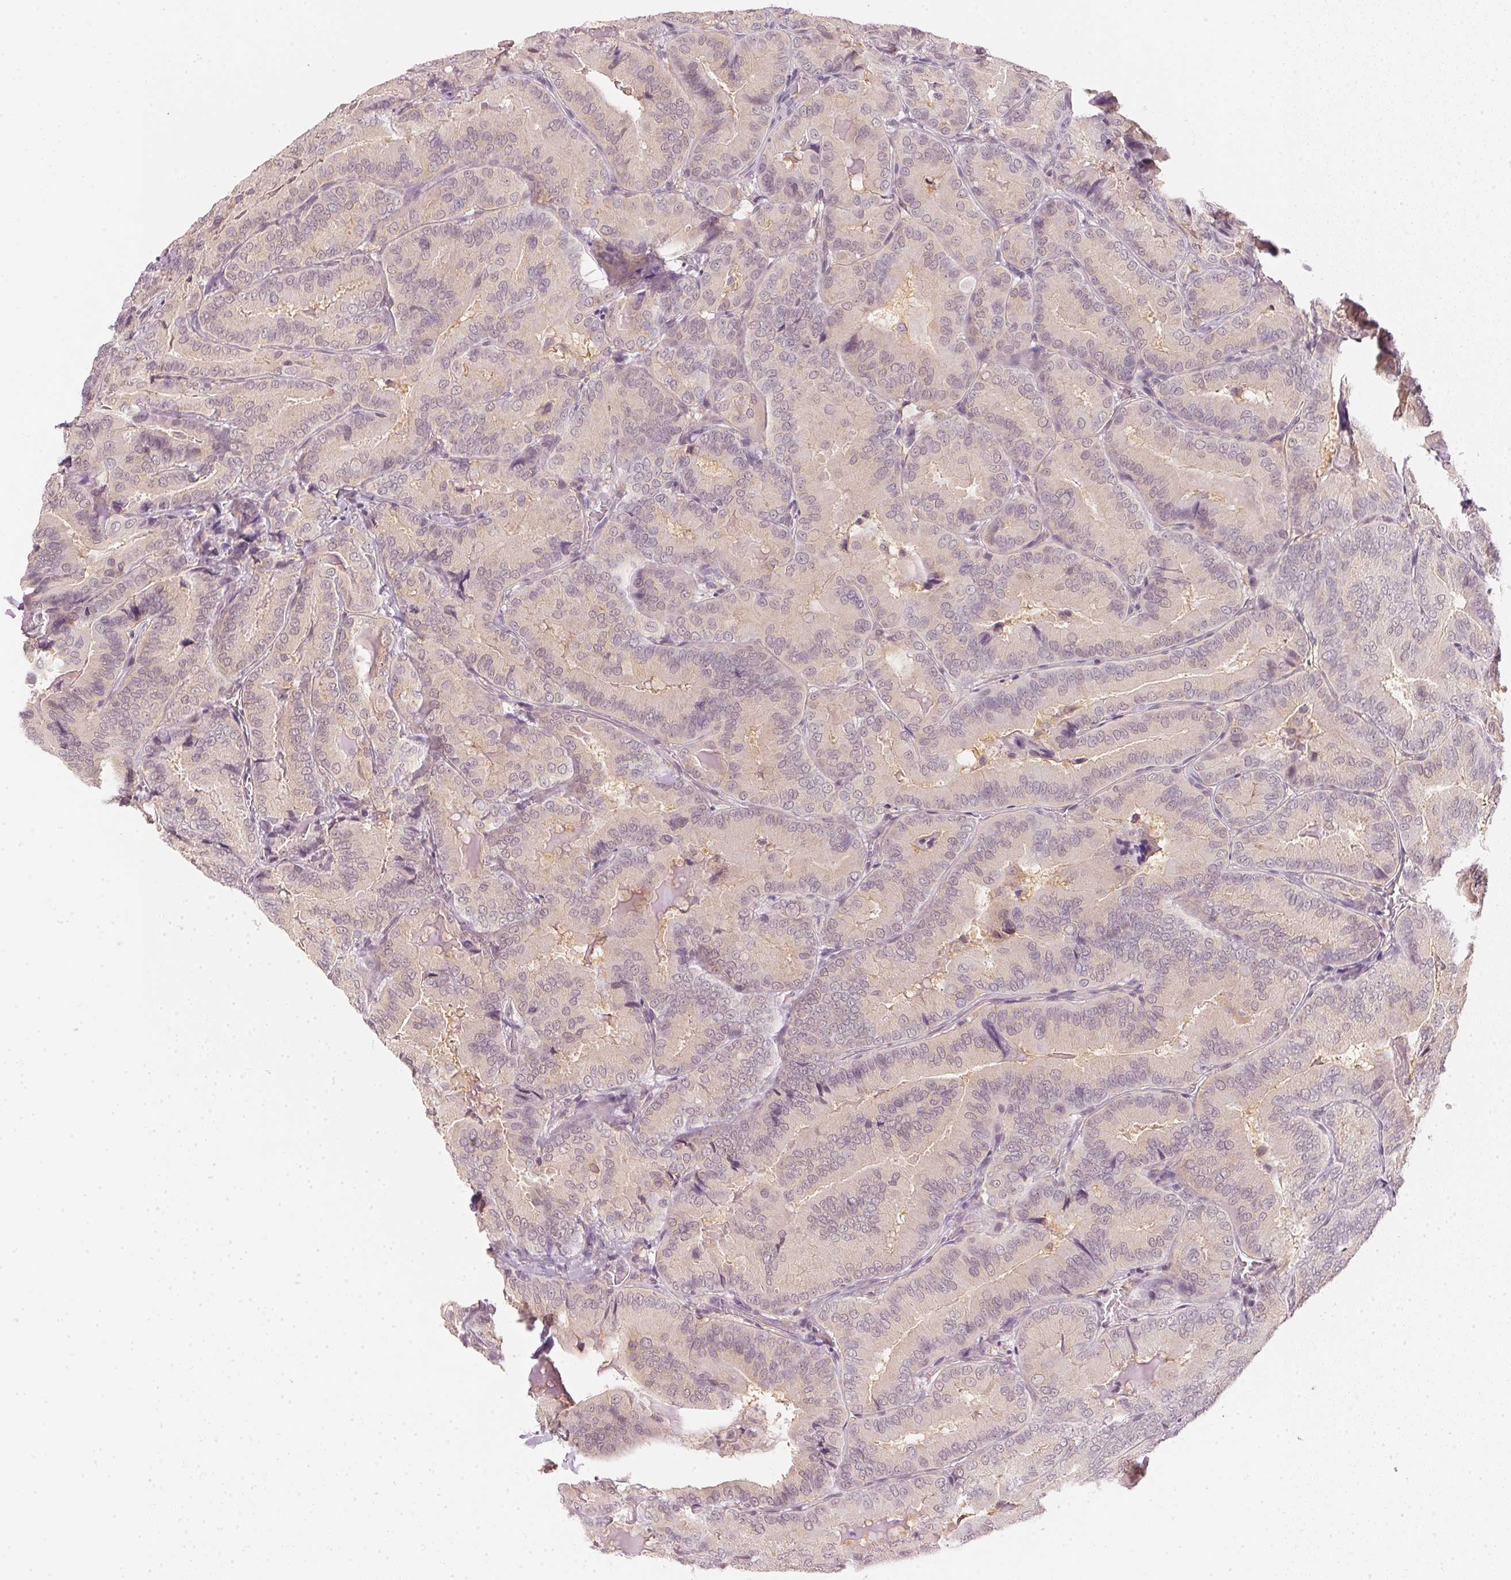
{"staining": {"intensity": "negative", "quantity": "none", "location": "none"}, "tissue": "thyroid cancer", "cell_type": "Tumor cells", "image_type": "cancer", "snomed": [{"axis": "morphology", "description": "Papillary adenocarcinoma, NOS"}, {"axis": "topography", "description": "Thyroid gland"}], "caption": "IHC photomicrograph of human papillary adenocarcinoma (thyroid) stained for a protein (brown), which exhibits no staining in tumor cells.", "gene": "KPRP", "patient": {"sex": "male", "age": 61}}